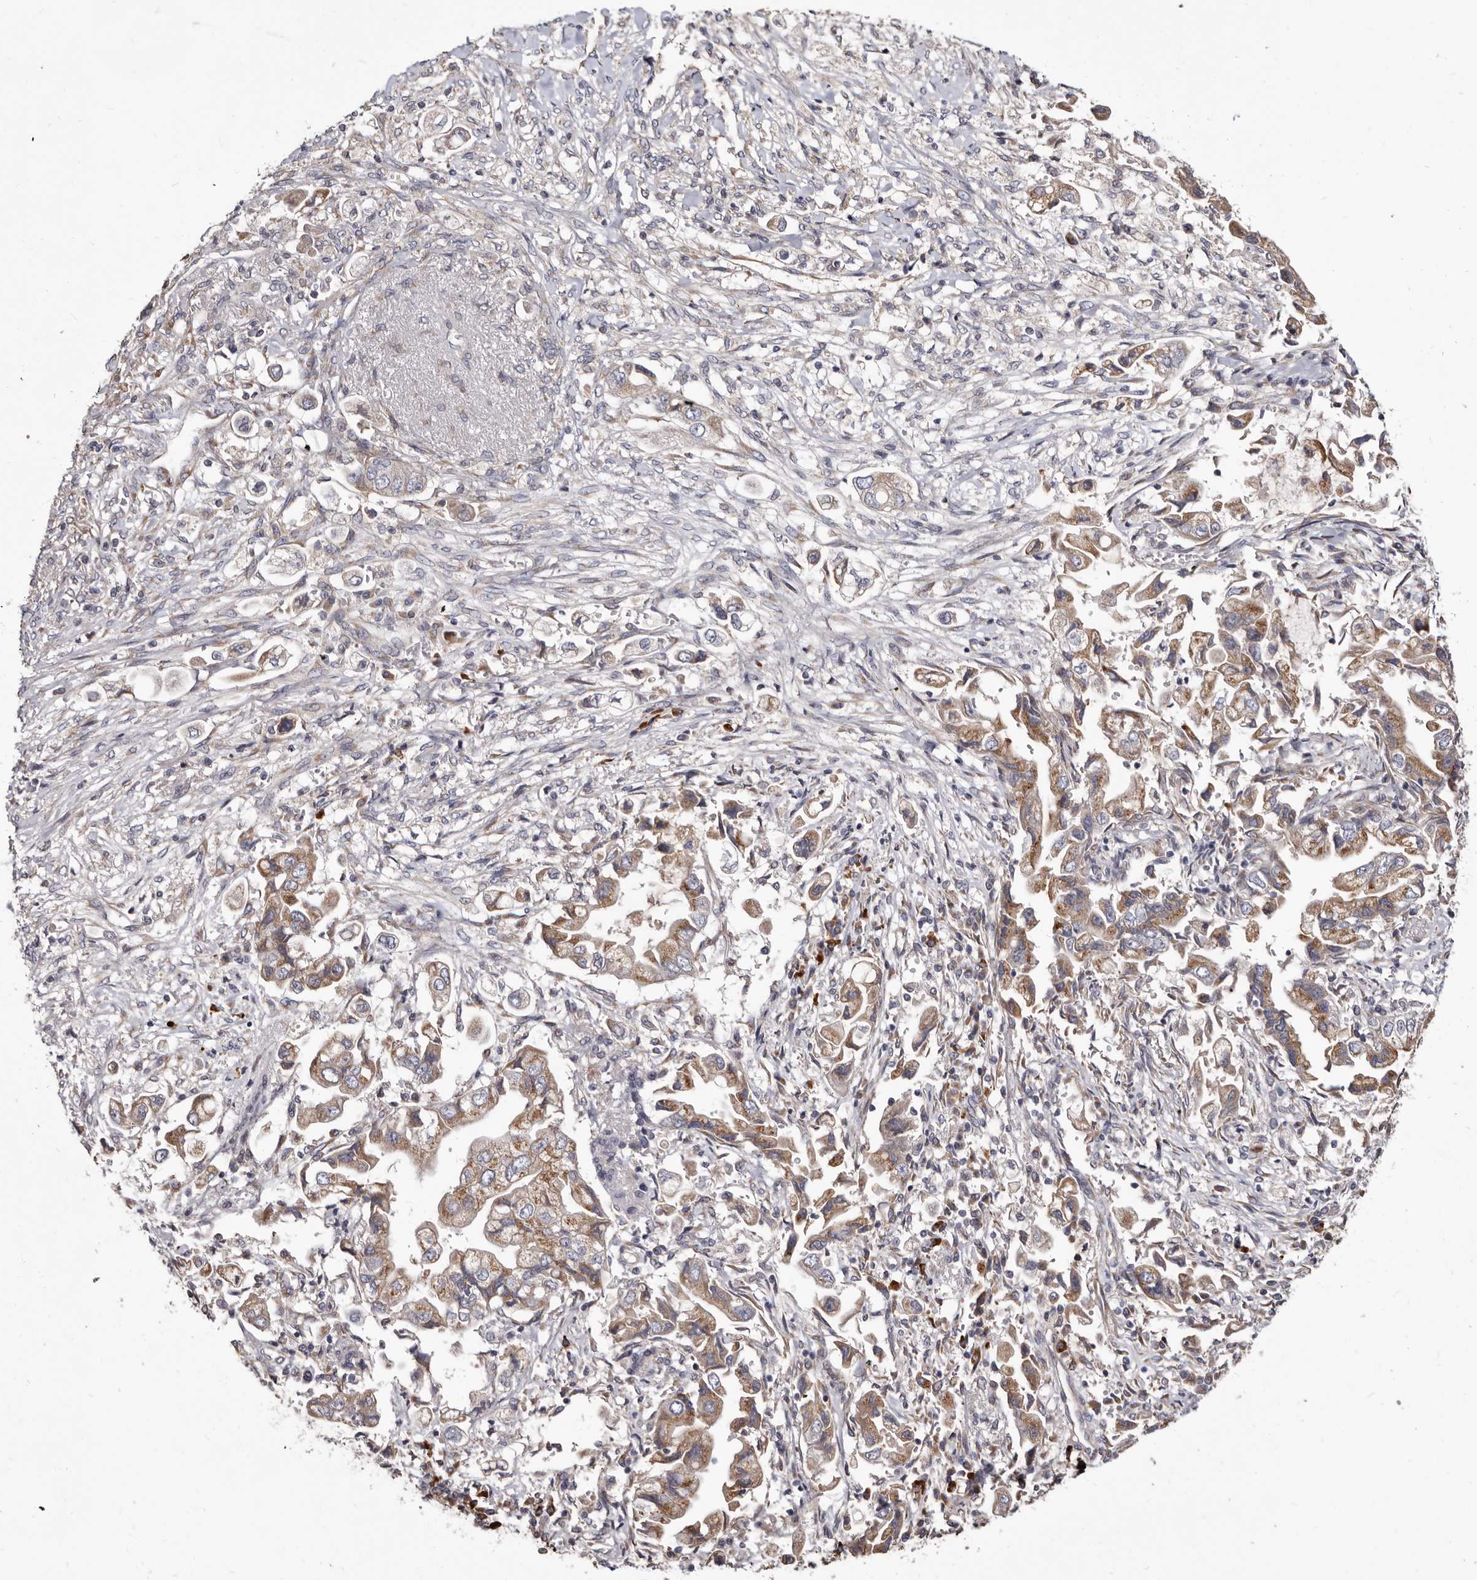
{"staining": {"intensity": "moderate", "quantity": ">75%", "location": "cytoplasmic/membranous"}, "tissue": "stomach cancer", "cell_type": "Tumor cells", "image_type": "cancer", "snomed": [{"axis": "morphology", "description": "Adenocarcinoma, NOS"}, {"axis": "topography", "description": "Stomach"}], "caption": "Moderate cytoplasmic/membranous expression for a protein is present in about >75% of tumor cells of stomach adenocarcinoma using IHC.", "gene": "ASIC5", "patient": {"sex": "male", "age": 62}}